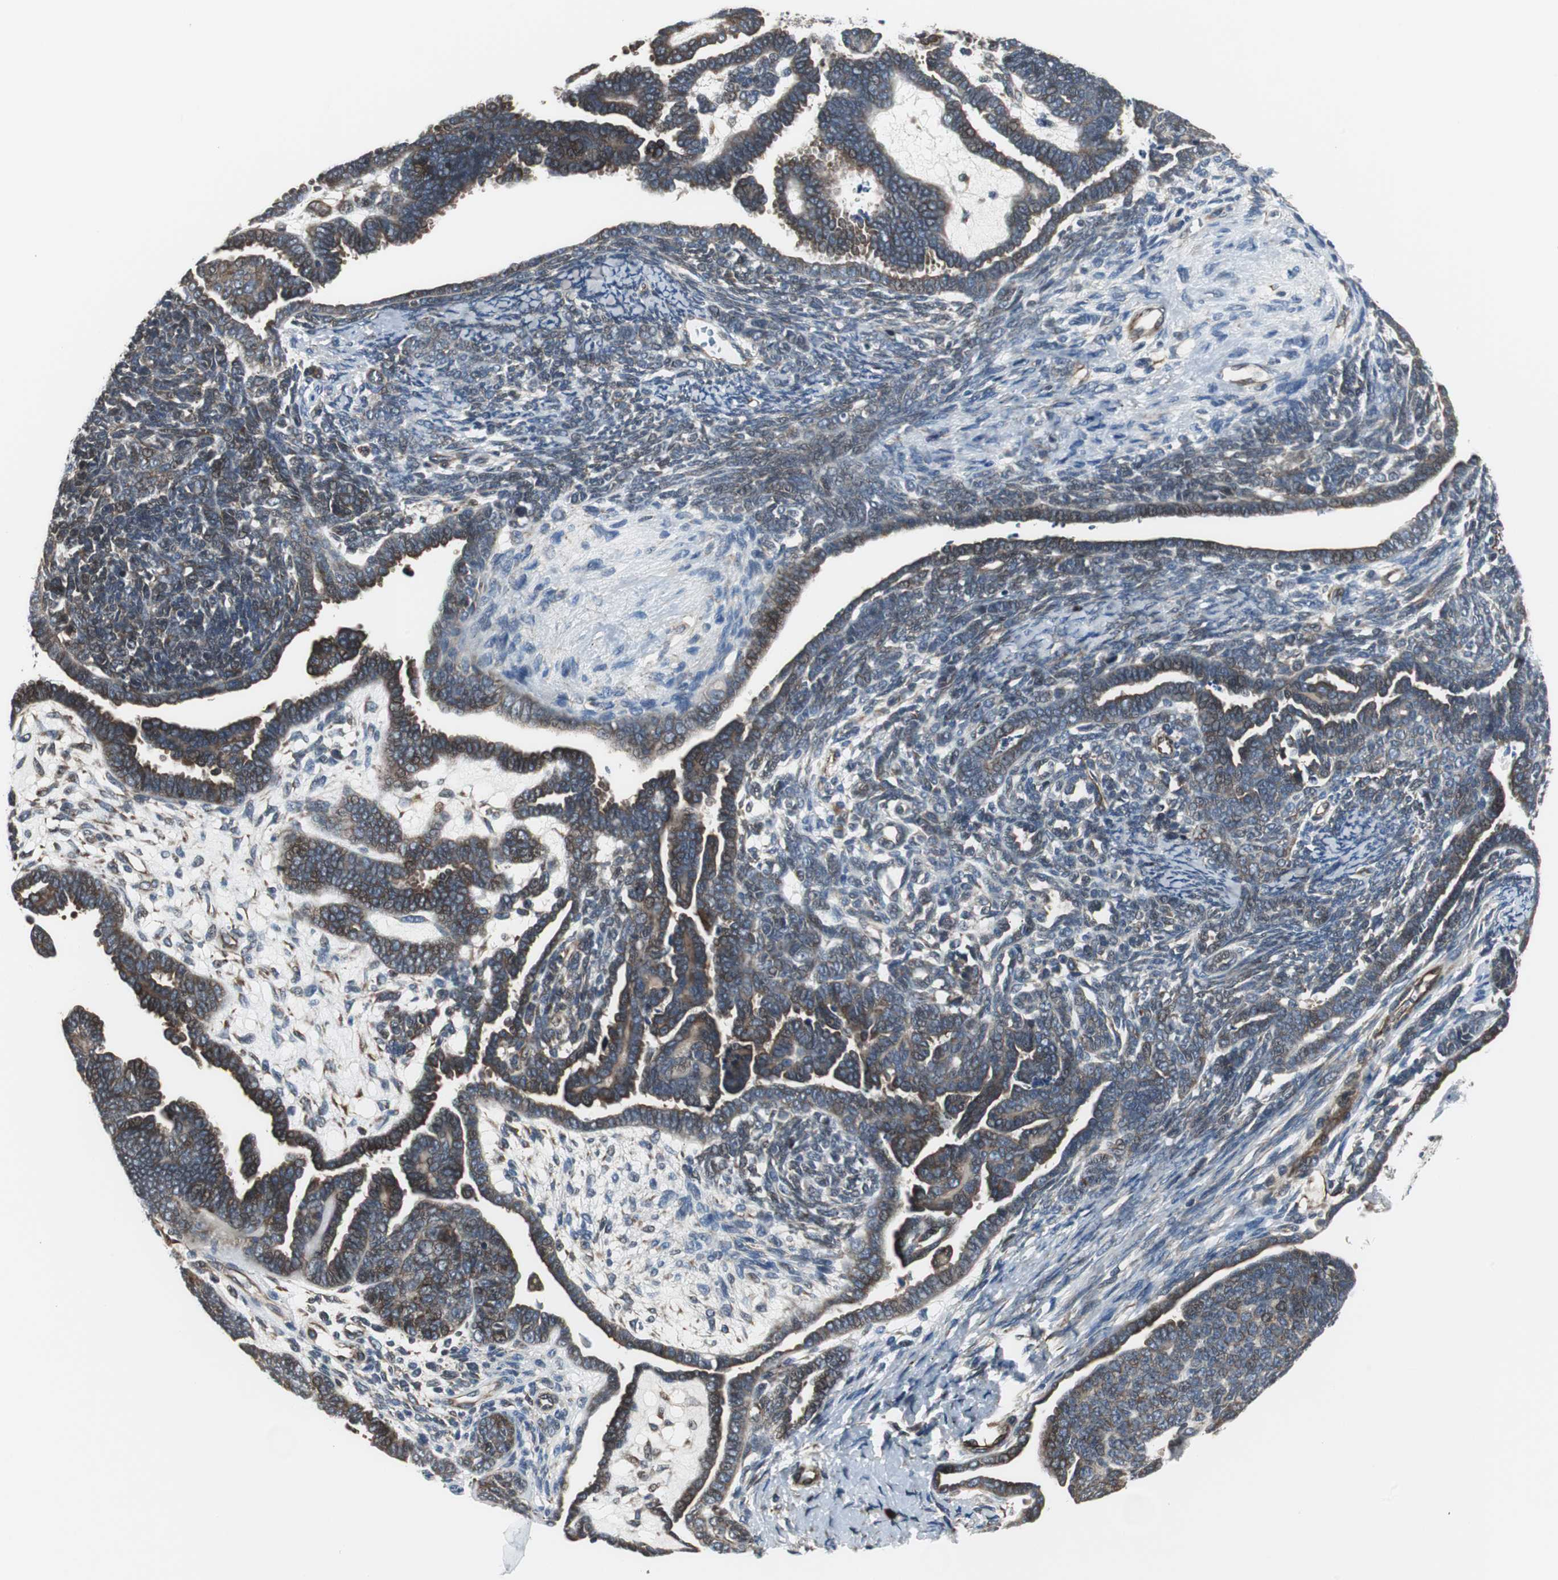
{"staining": {"intensity": "moderate", "quantity": ">75%", "location": "cytoplasmic/membranous"}, "tissue": "endometrial cancer", "cell_type": "Tumor cells", "image_type": "cancer", "snomed": [{"axis": "morphology", "description": "Neoplasm, malignant, NOS"}, {"axis": "topography", "description": "Endometrium"}], "caption": "This micrograph demonstrates endometrial neoplasm (malignant) stained with IHC to label a protein in brown. The cytoplasmic/membranous of tumor cells show moderate positivity for the protein. Nuclei are counter-stained blue.", "gene": "CHP1", "patient": {"sex": "female", "age": 74}}